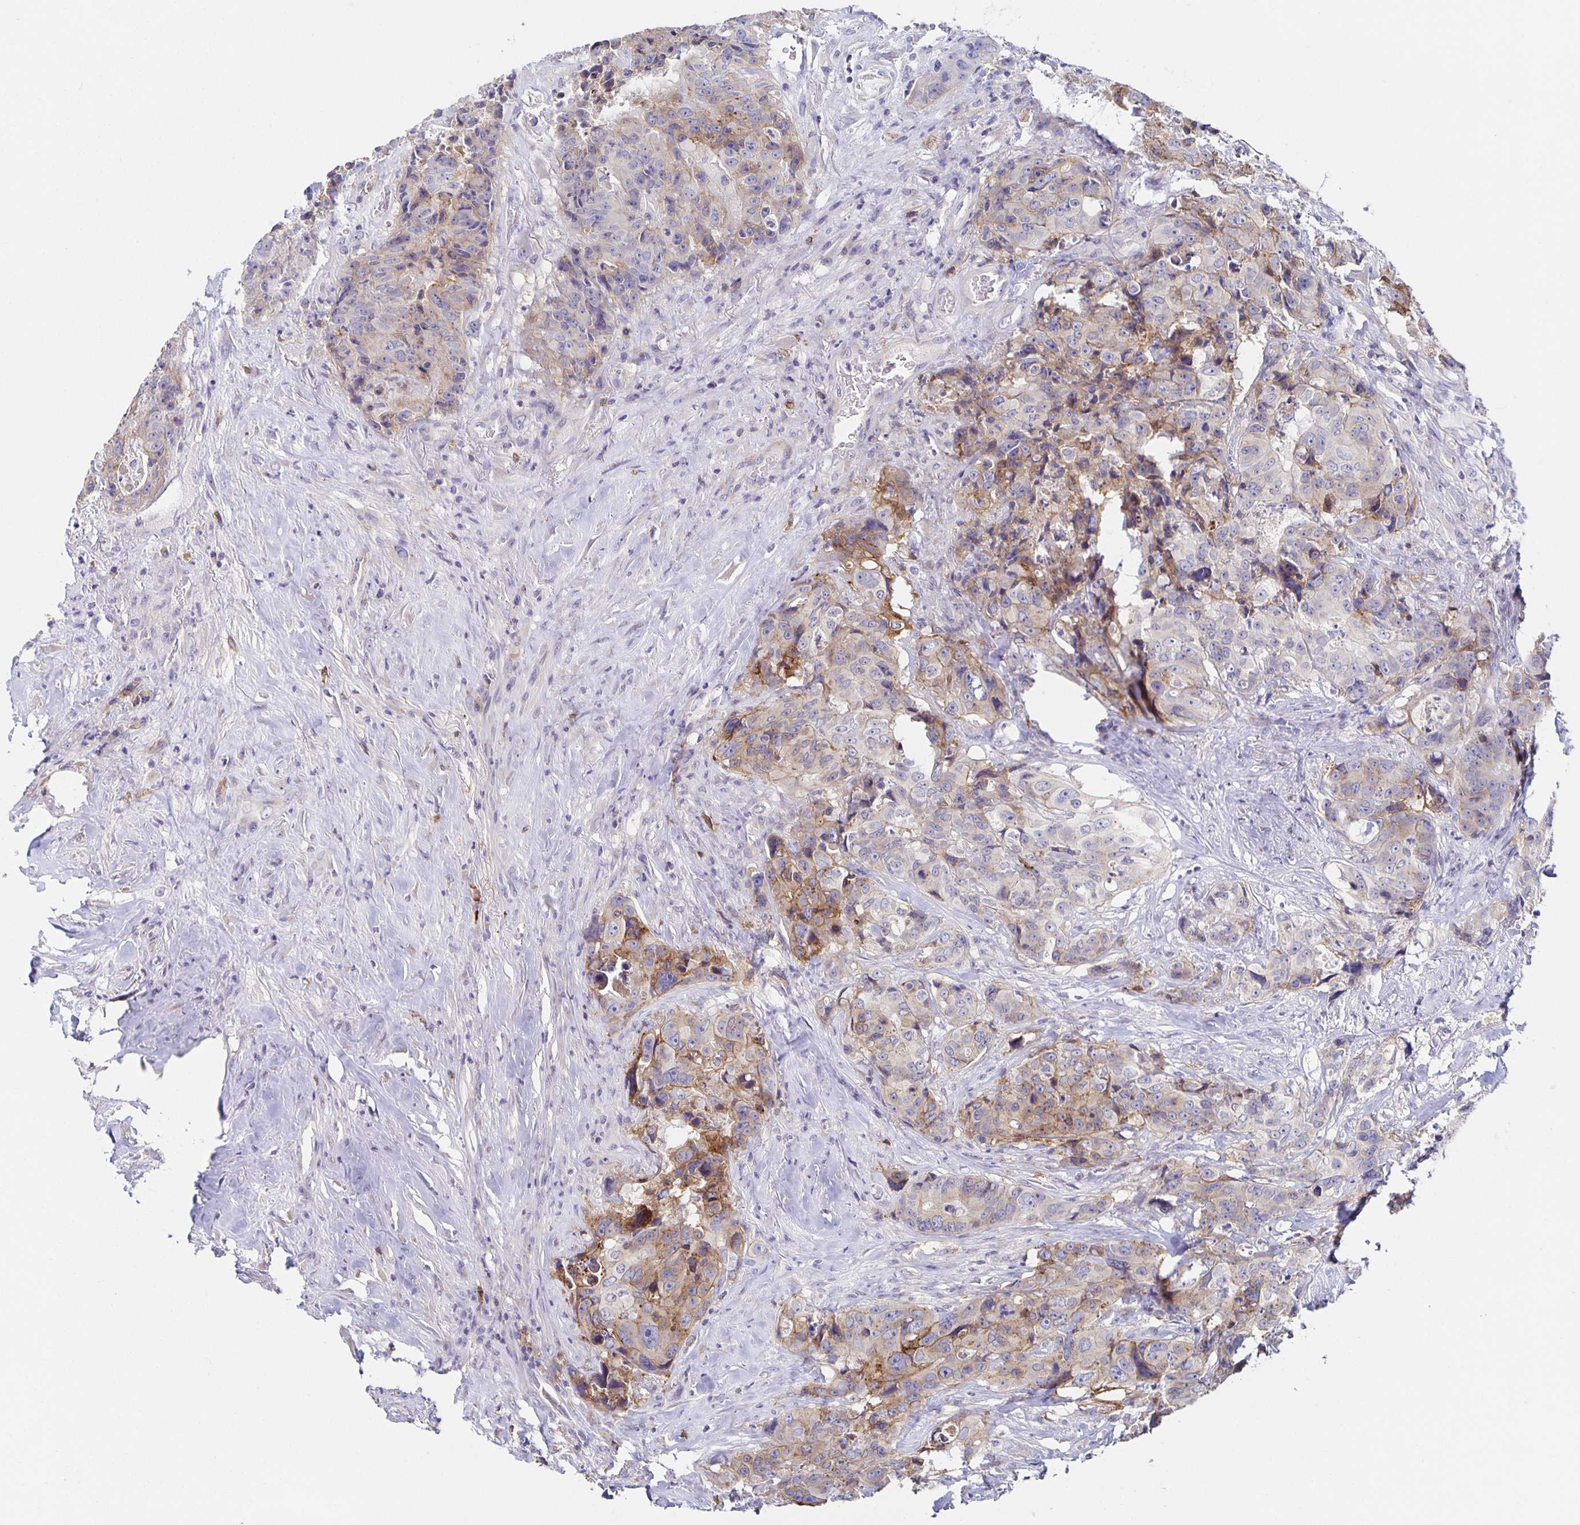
{"staining": {"intensity": "weak", "quantity": "<25%", "location": "cytoplasmic/membranous"}, "tissue": "colorectal cancer", "cell_type": "Tumor cells", "image_type": "cancer", "snomed": [{"axis": "morphology", "description": "Adenocarcinoma, NOS"}, {"axis": "topography", "description": "Rectum"}], "caption": "Tumor cells show no significant protein expression in colorectal cancer.", "gene": "BAD", "patient": {"sex": "female", "age": 62}}